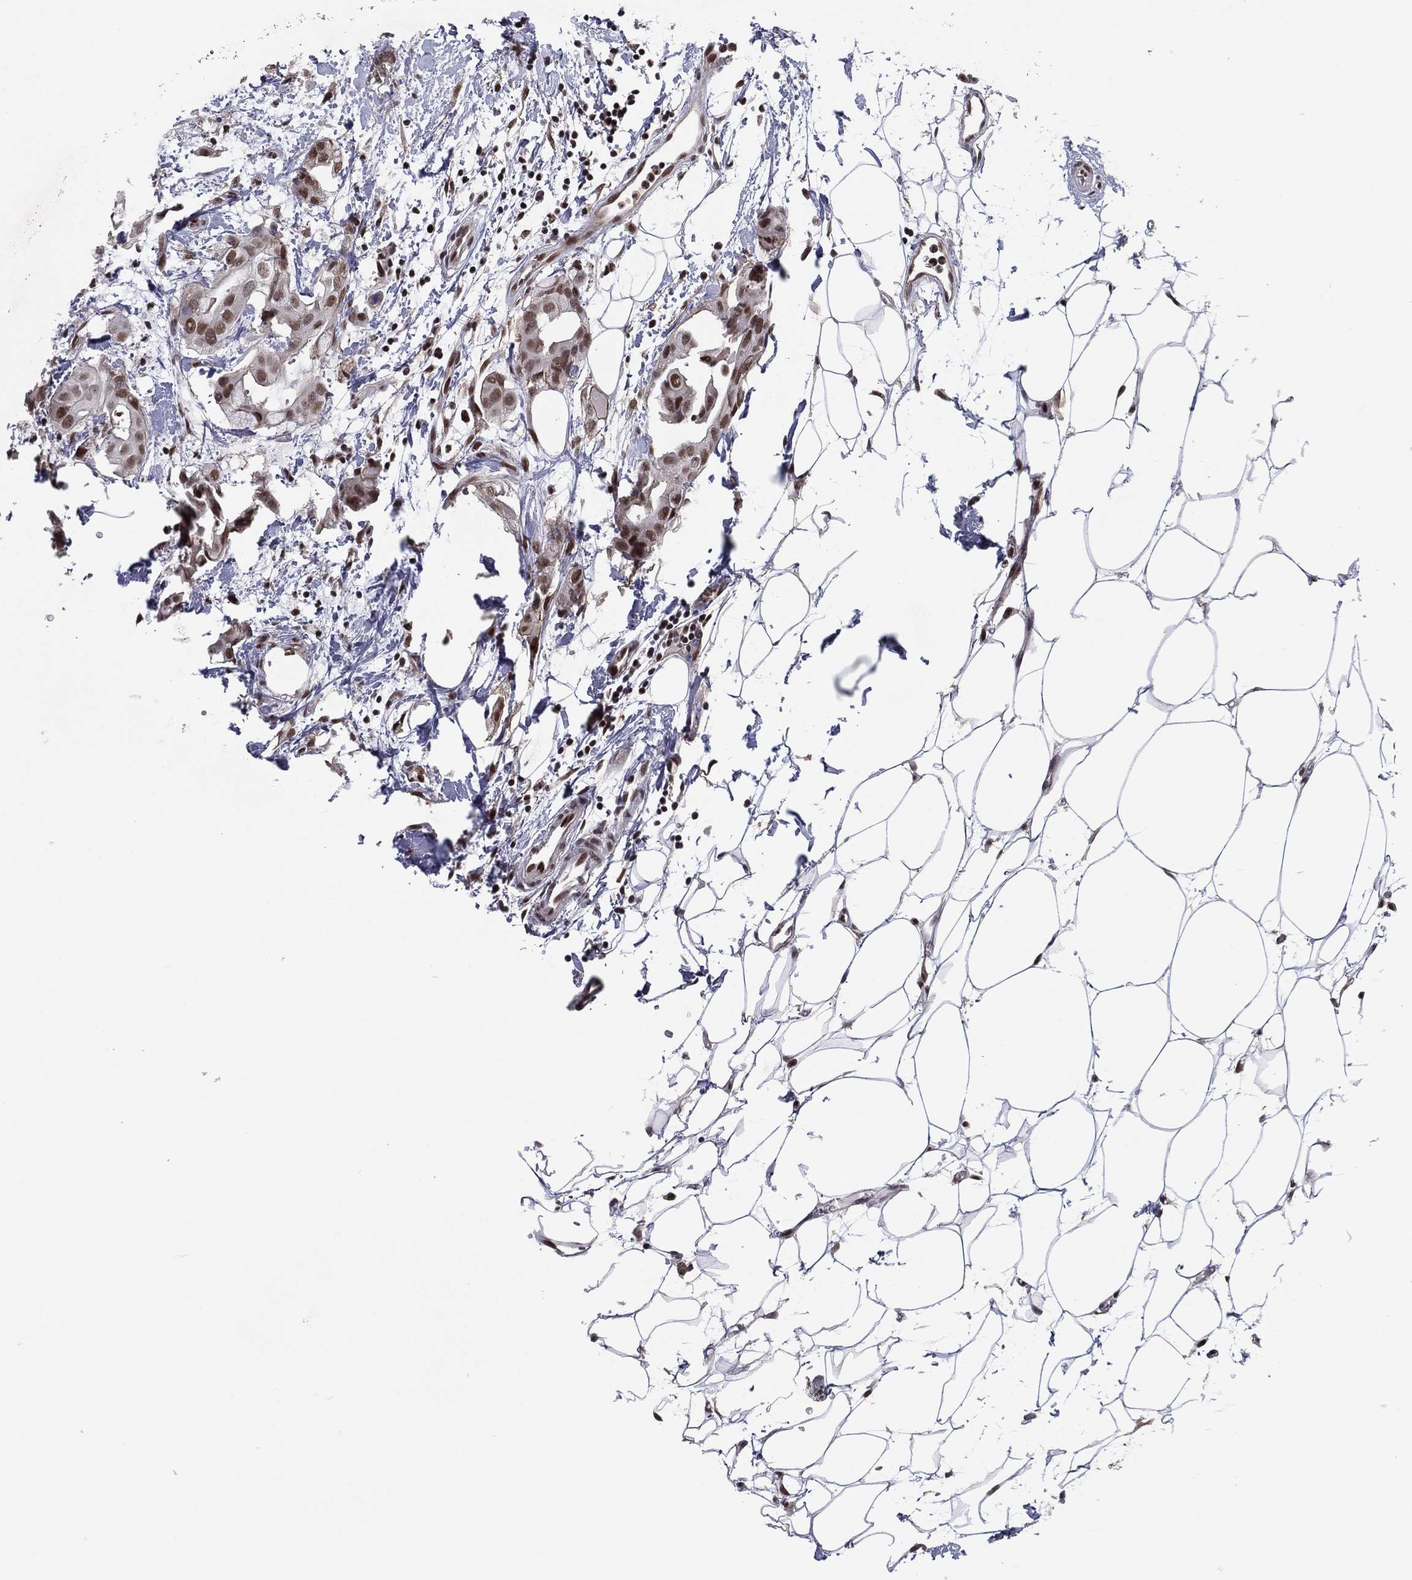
{"staining": {"intensity": "moderate", "quantity": ">75%", "location": "nuclear"}, "tissue": "breast cancer", "cell_type": "Tumor cells", "image_type": "cancer", "snomed": [{"axis": "morphology", "description": "Normal tissue, NOS"}, {"axis": "morphology", "description": "Duct carcinoma"}, {"axis": "topography", "description": "Breast"}], "caption": "Moderate nuclear positivity for a protein is present in approximately >75% of tumor cells of breast cancer (invasive ductal carcinoma) using immunohistochemistry (IHC).", "gene": "GPALPP1", "patient": {"sex": "female", "age": 40}}